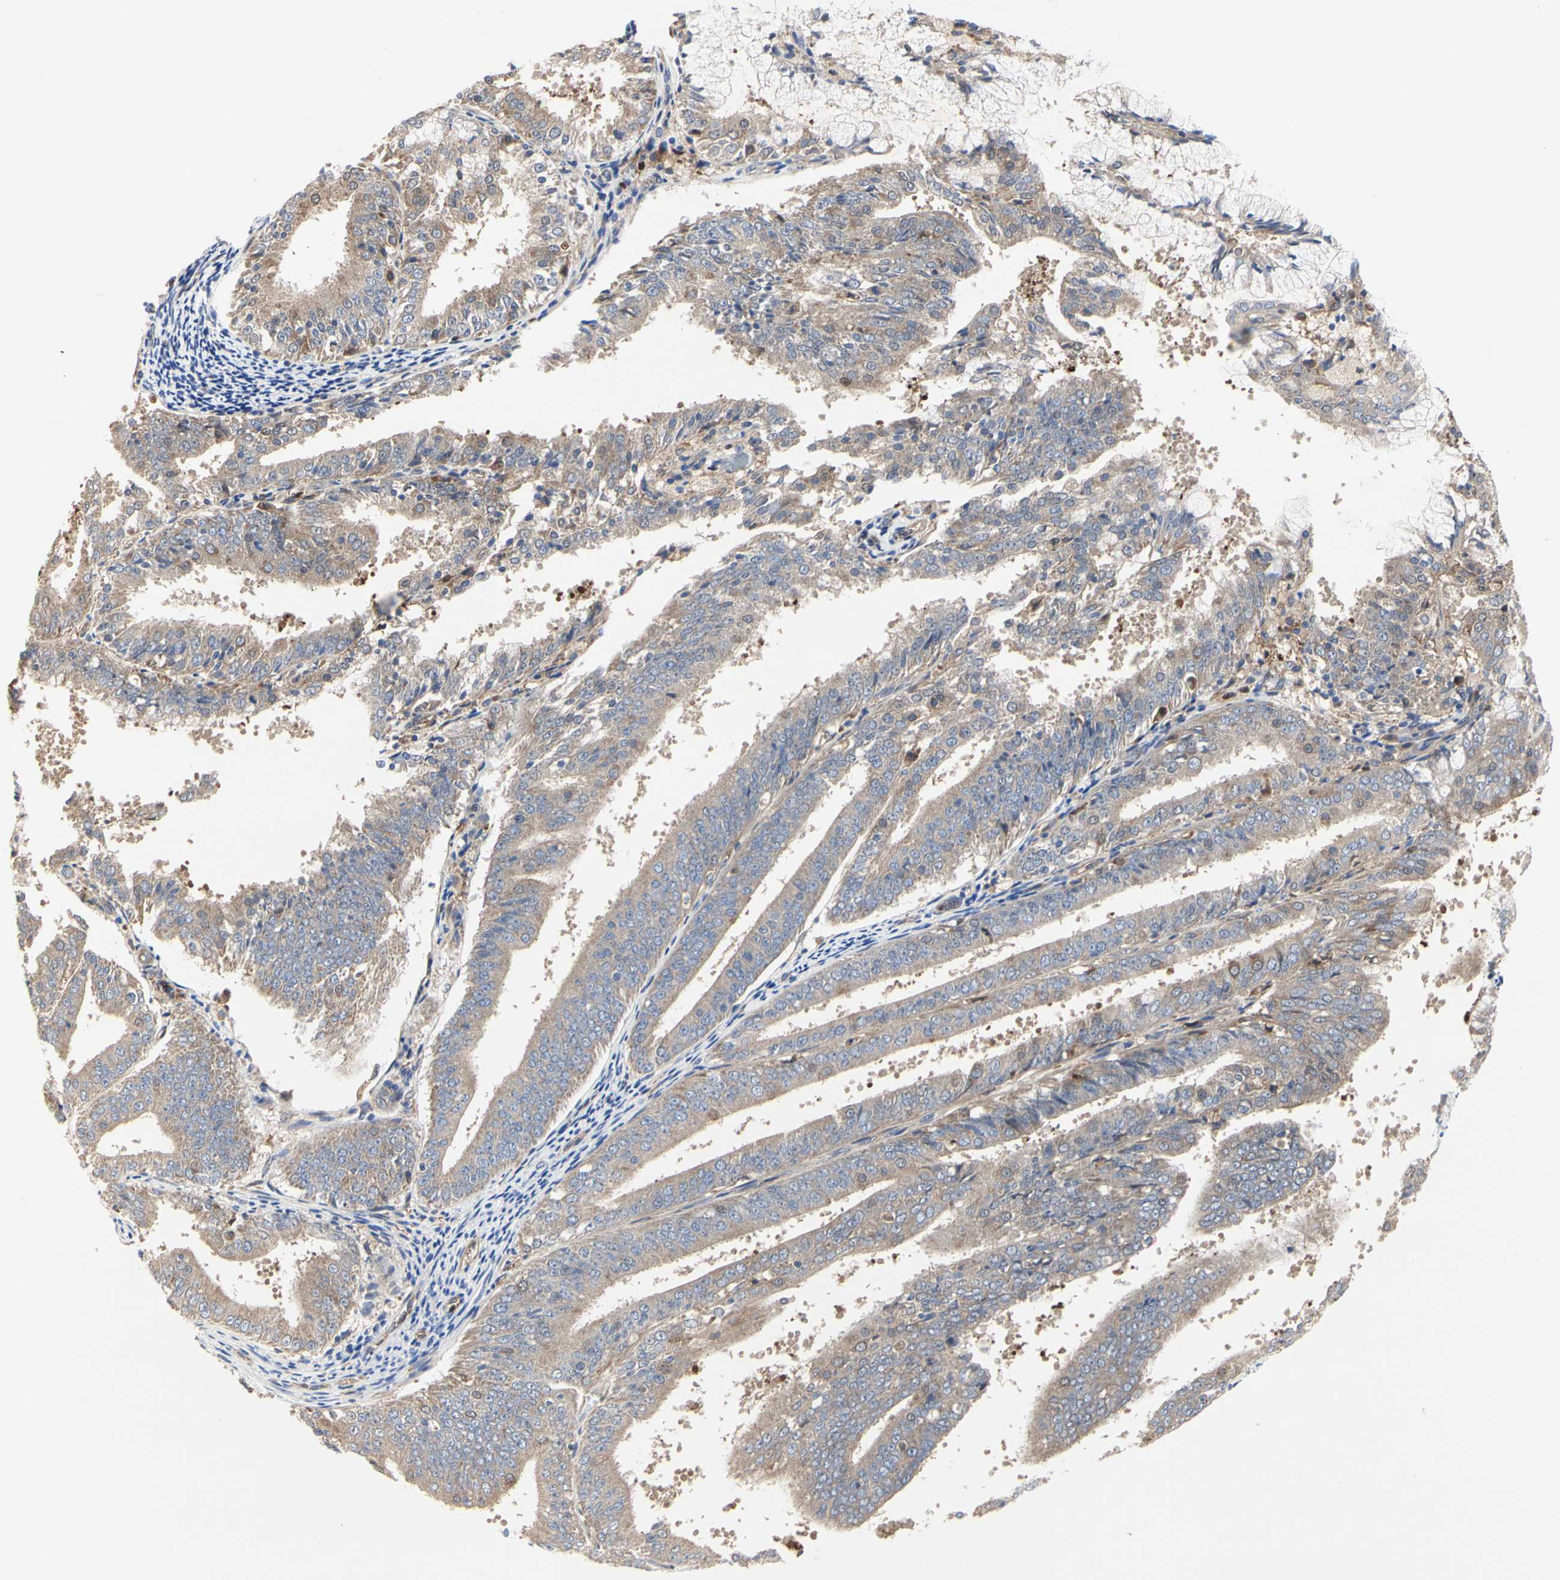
{"staining": {"intensity": "weak", "quantity": ">75%", "location": "cytoplasmic/membranous"}, "tissue": "endometrial cancer", "cell_type": "Tumor cells", "image_type": "cancer", "snomed": [{"axis": "morphology", "description": "Adenocarcinoma, NOS"}, {"axis": "topography", "description": "Endometrium"}], "caption": "Immunohistochemistry photomicrograph of neoplastic tissue: human endometrial cancer stained using IHC displays low levels of weak protein expression localized specifically in the cytoplasmic/membranous of tumor cells, appearing as a cytoplasmic/membranous brown color.", "gene": "C3orf52", "patient": {"sex": "female", "age": 63}}